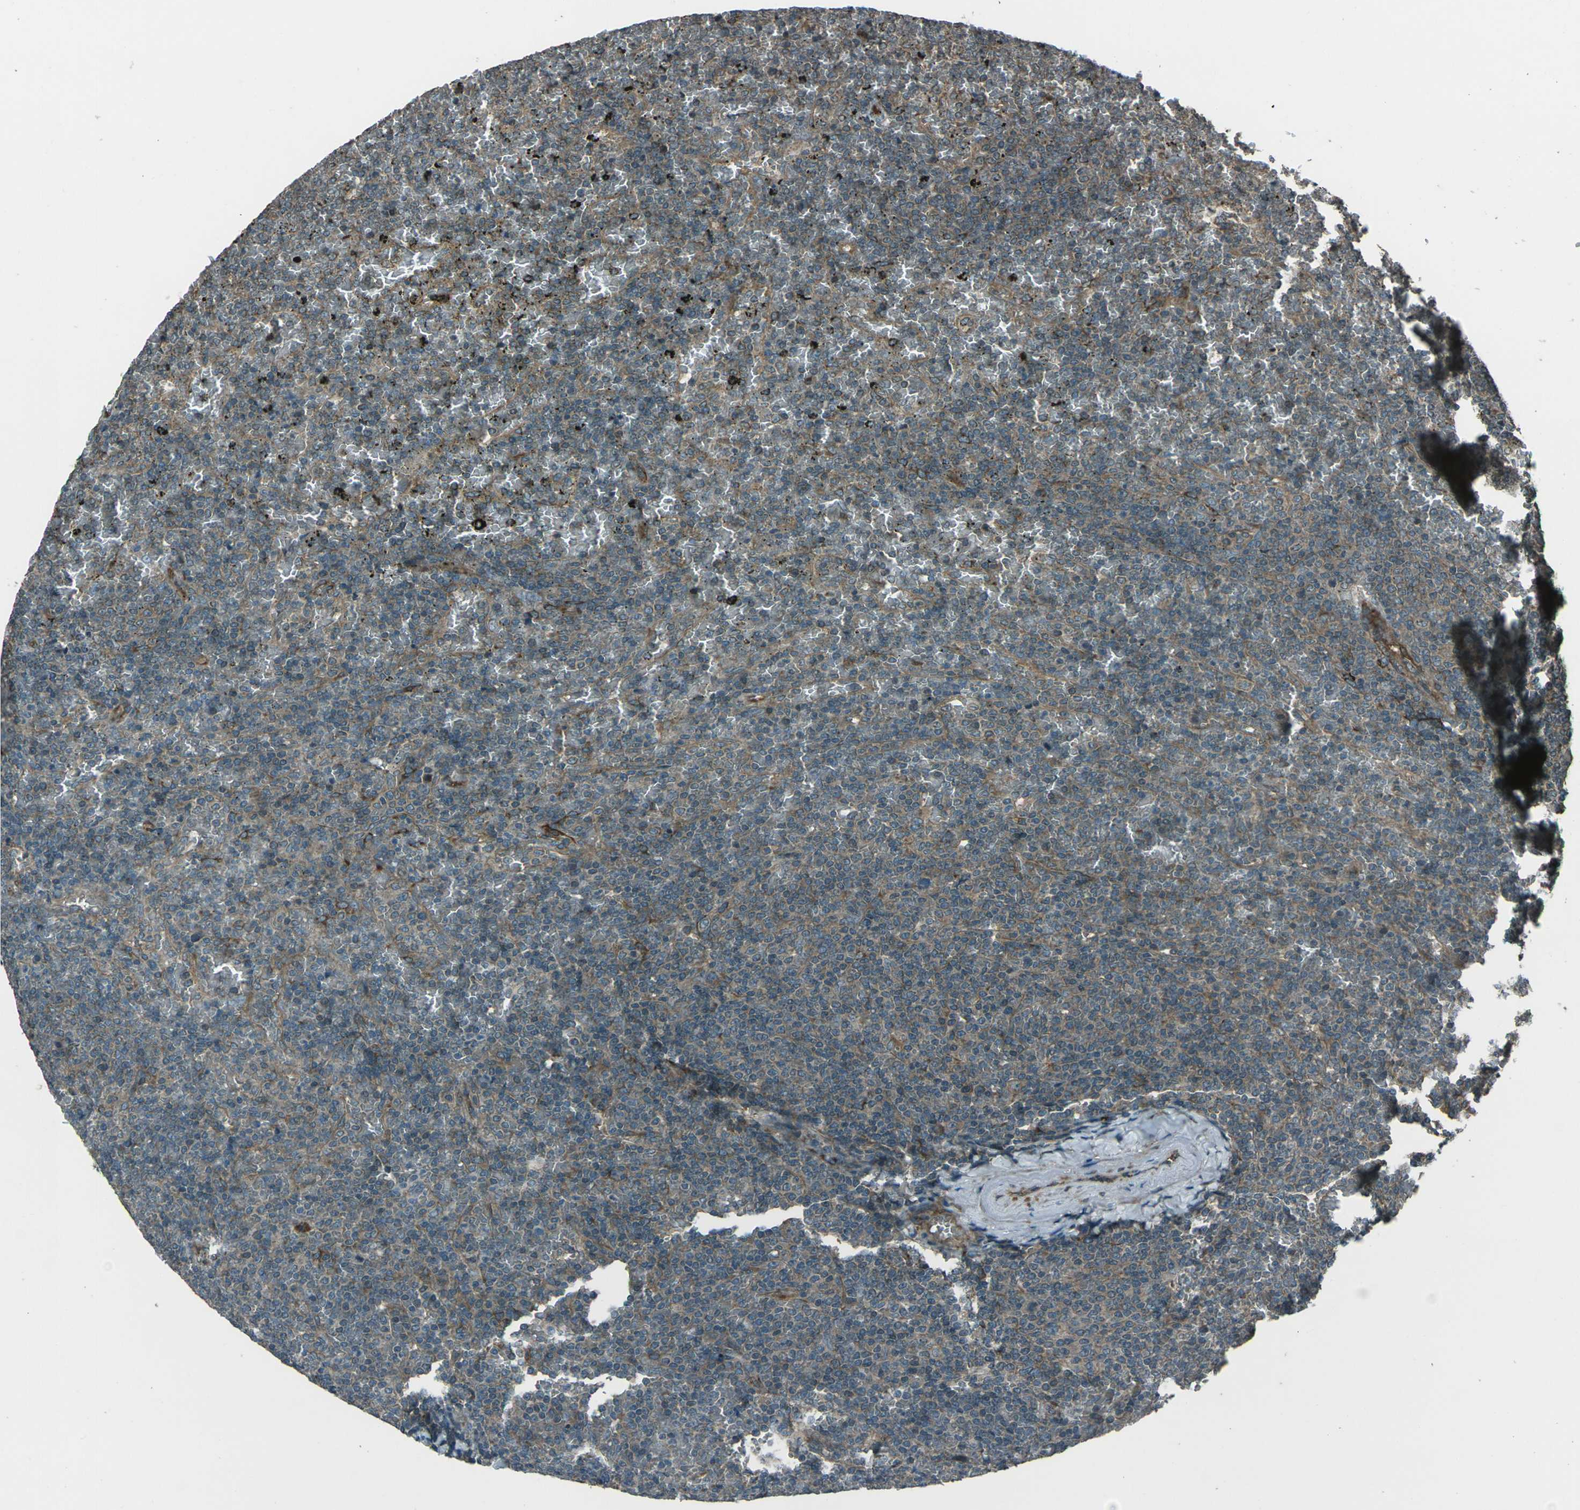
{"staining": {"intensity": "weak", "quantity": ">75%", "location": "cytoplasmic/membranous"}, "tissue": "lymphoma", "cell_type": "Tumor cells", "image_type": "cancer", "snomed": [{"axis": "morphology", "description": "Malignant lymphoma, non-Hodgkin's type, Low grade"}, {"axis": "topography", "description": "Spleen"}], "caption": "IHC histopathology image of neoplastic tissue: malignant lymphoma, non-Hodgkin's type (low-grade) stained using immunohistochemistry (IHC) shows low levels of weak protein expression localized specifically in the cytoplasmic/membranous of tumor cells, appearing as a cytoplasmic/membranous brown color.", "gene": "LSMEM1", "patient": {"sex": "female", "age": 77}}